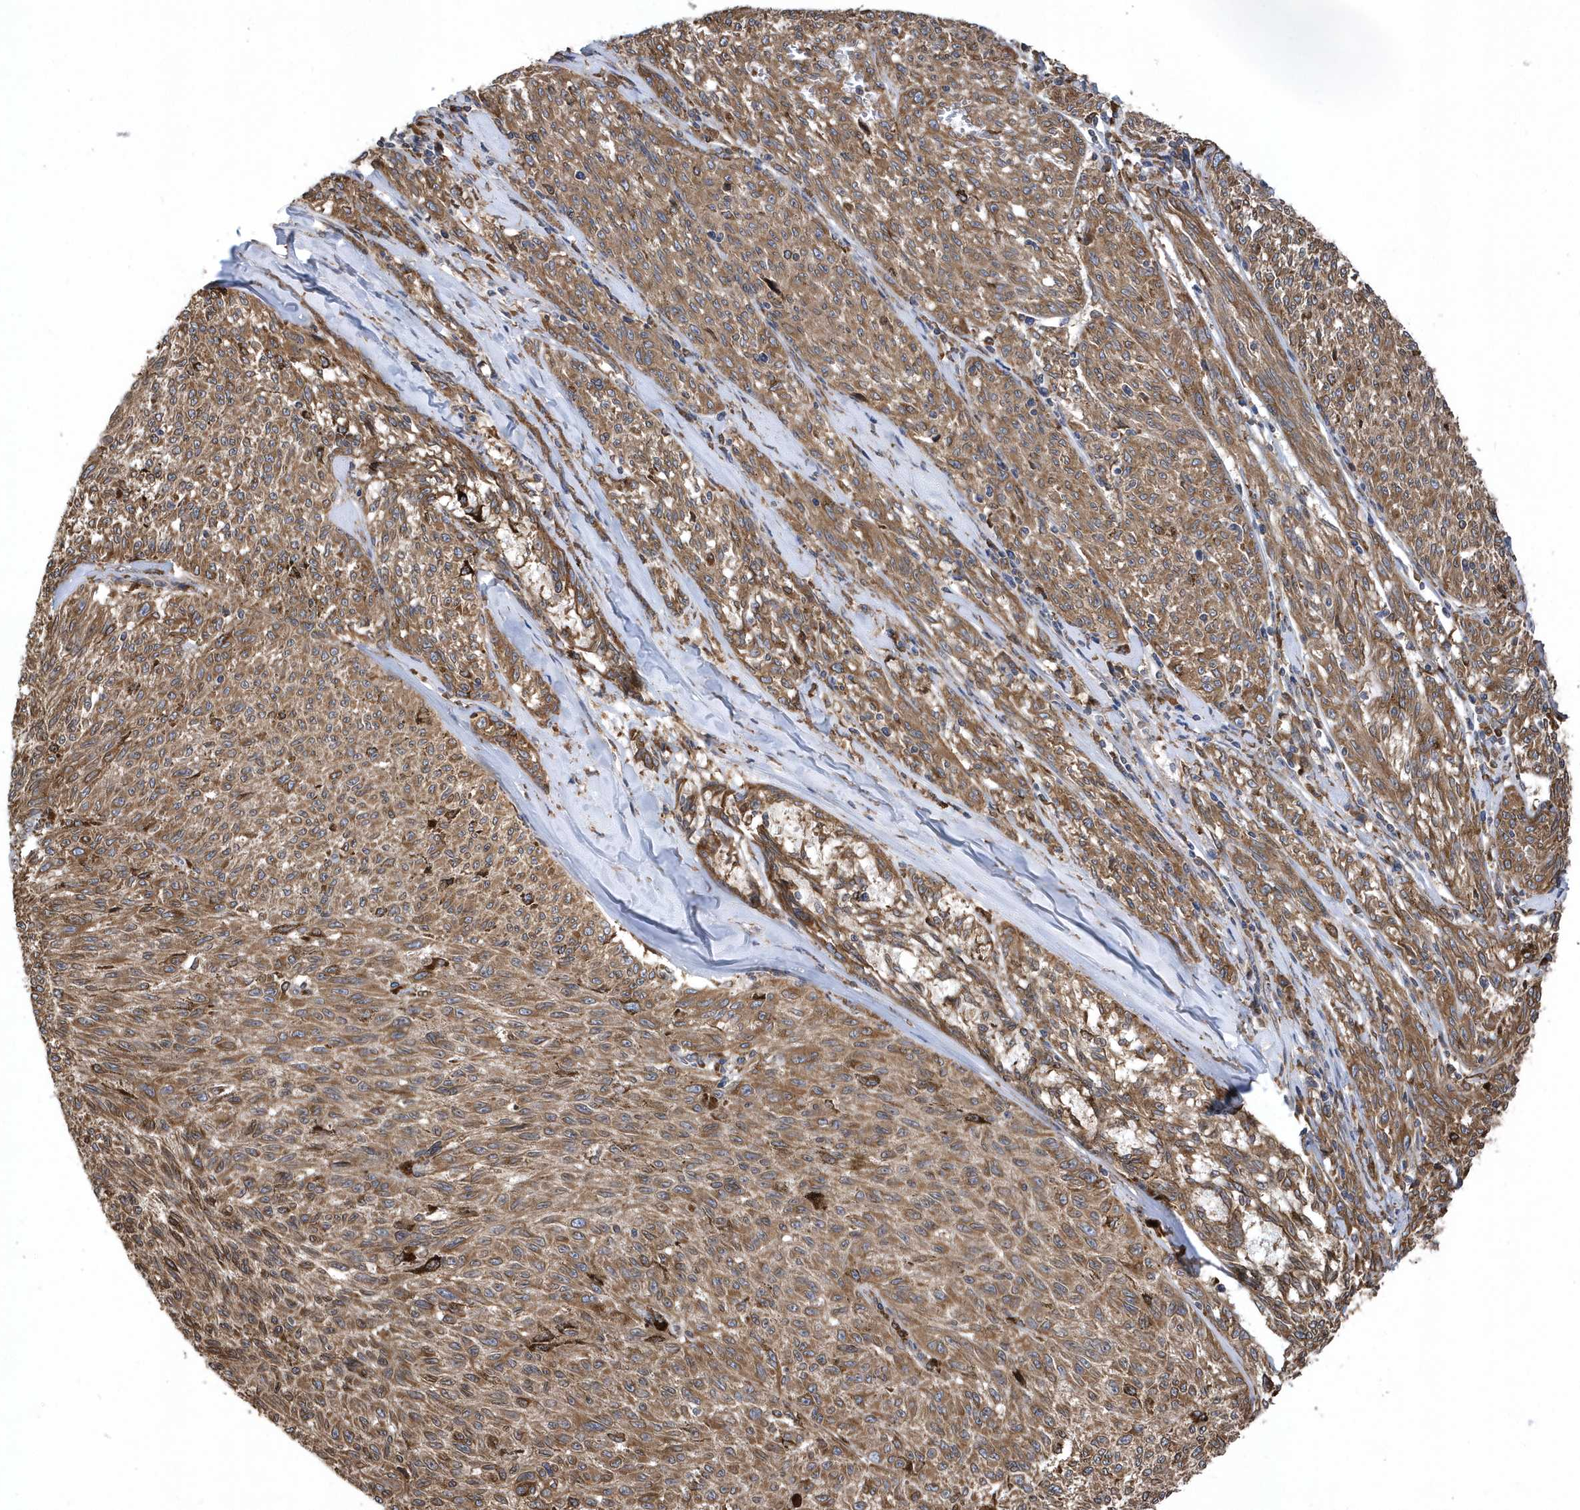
{"staining": {"intensity": "moderate", "quantity": ">75%", "location": "cytoplasmic/membranous"}, "tissue": "melanoma", "cell_type": "Tumor cells", "image_type": "cancer", "snomed": [{"axis": "morphology", "description": "Malignant melanoma, NOS"}, {"axis": "topography", "description": "Skin"}], "caption": "Immunohistochemical staining of melanoma displays moderate cytoplasmic/membranous protein expression in approximately >75% of tumor cells. The protein of interest is shown in brown color, while the nuclei are stained blue.", "gene": "VAMP7", "patient": {"sex": "female", "age": 72}}